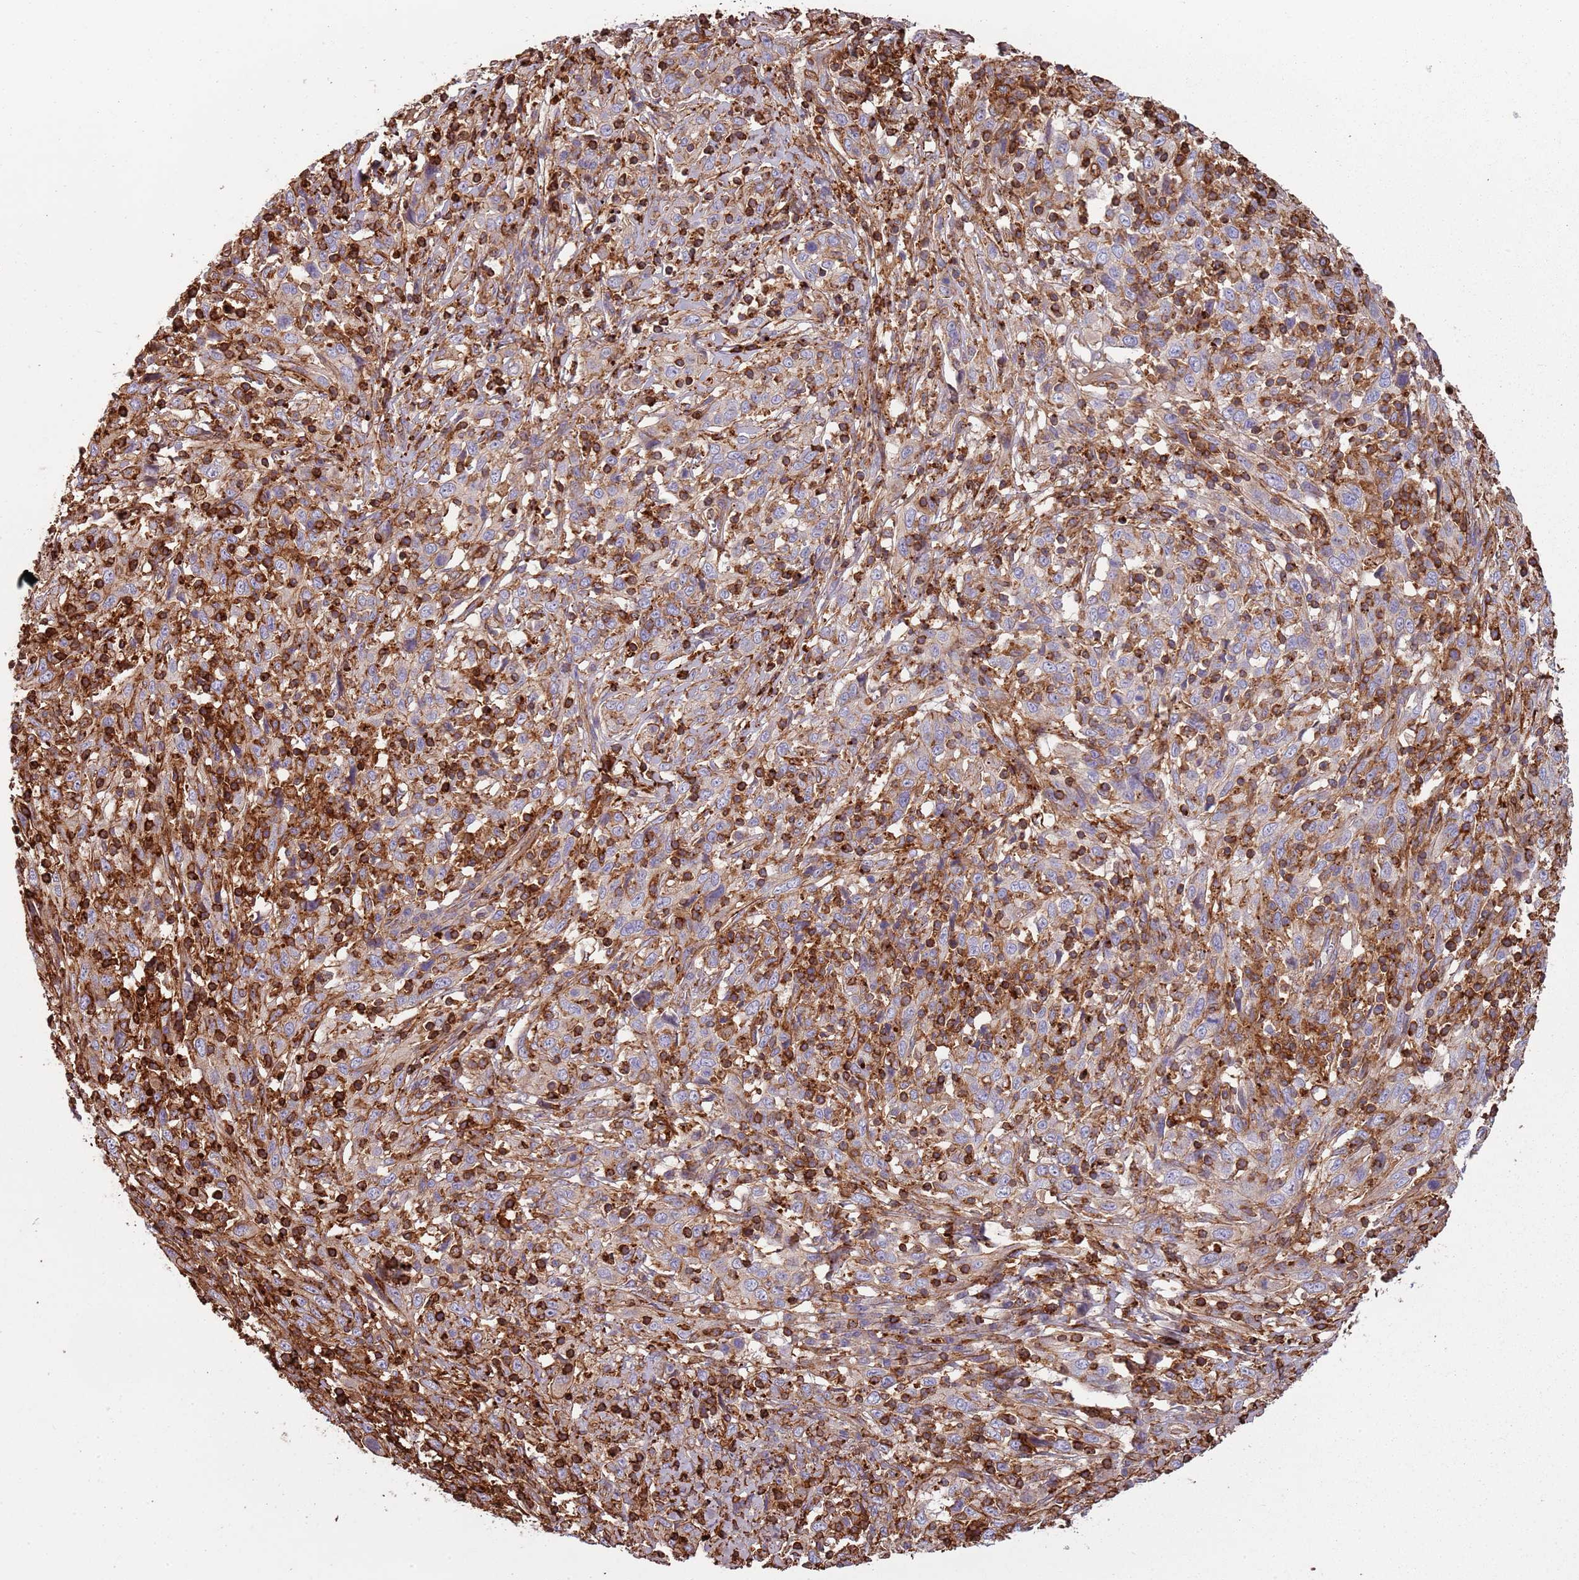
{"staining": {"intensity": "negative", "quantity": "none", "location": "none"}, "tissue": "cervical cancer", "cell_type": "Tumor cells", "image_type": "cancer", "snomed": [{"axis": "morphology", "description": "Squamous cell carcinoma, NOS"}, {"axis": "topography", "description": "Cervix"}], "caption": "High magnification brightfield microscopy of squamous cell carcinoma (cervical) stained with DAB (3,3'-diaminobenzidine) (brown) and counterstained with hematoxylin (blue): tumor cells show no significant positivity.", "gene": "FECH", "patient": {"sex": "female", "age": 46}}